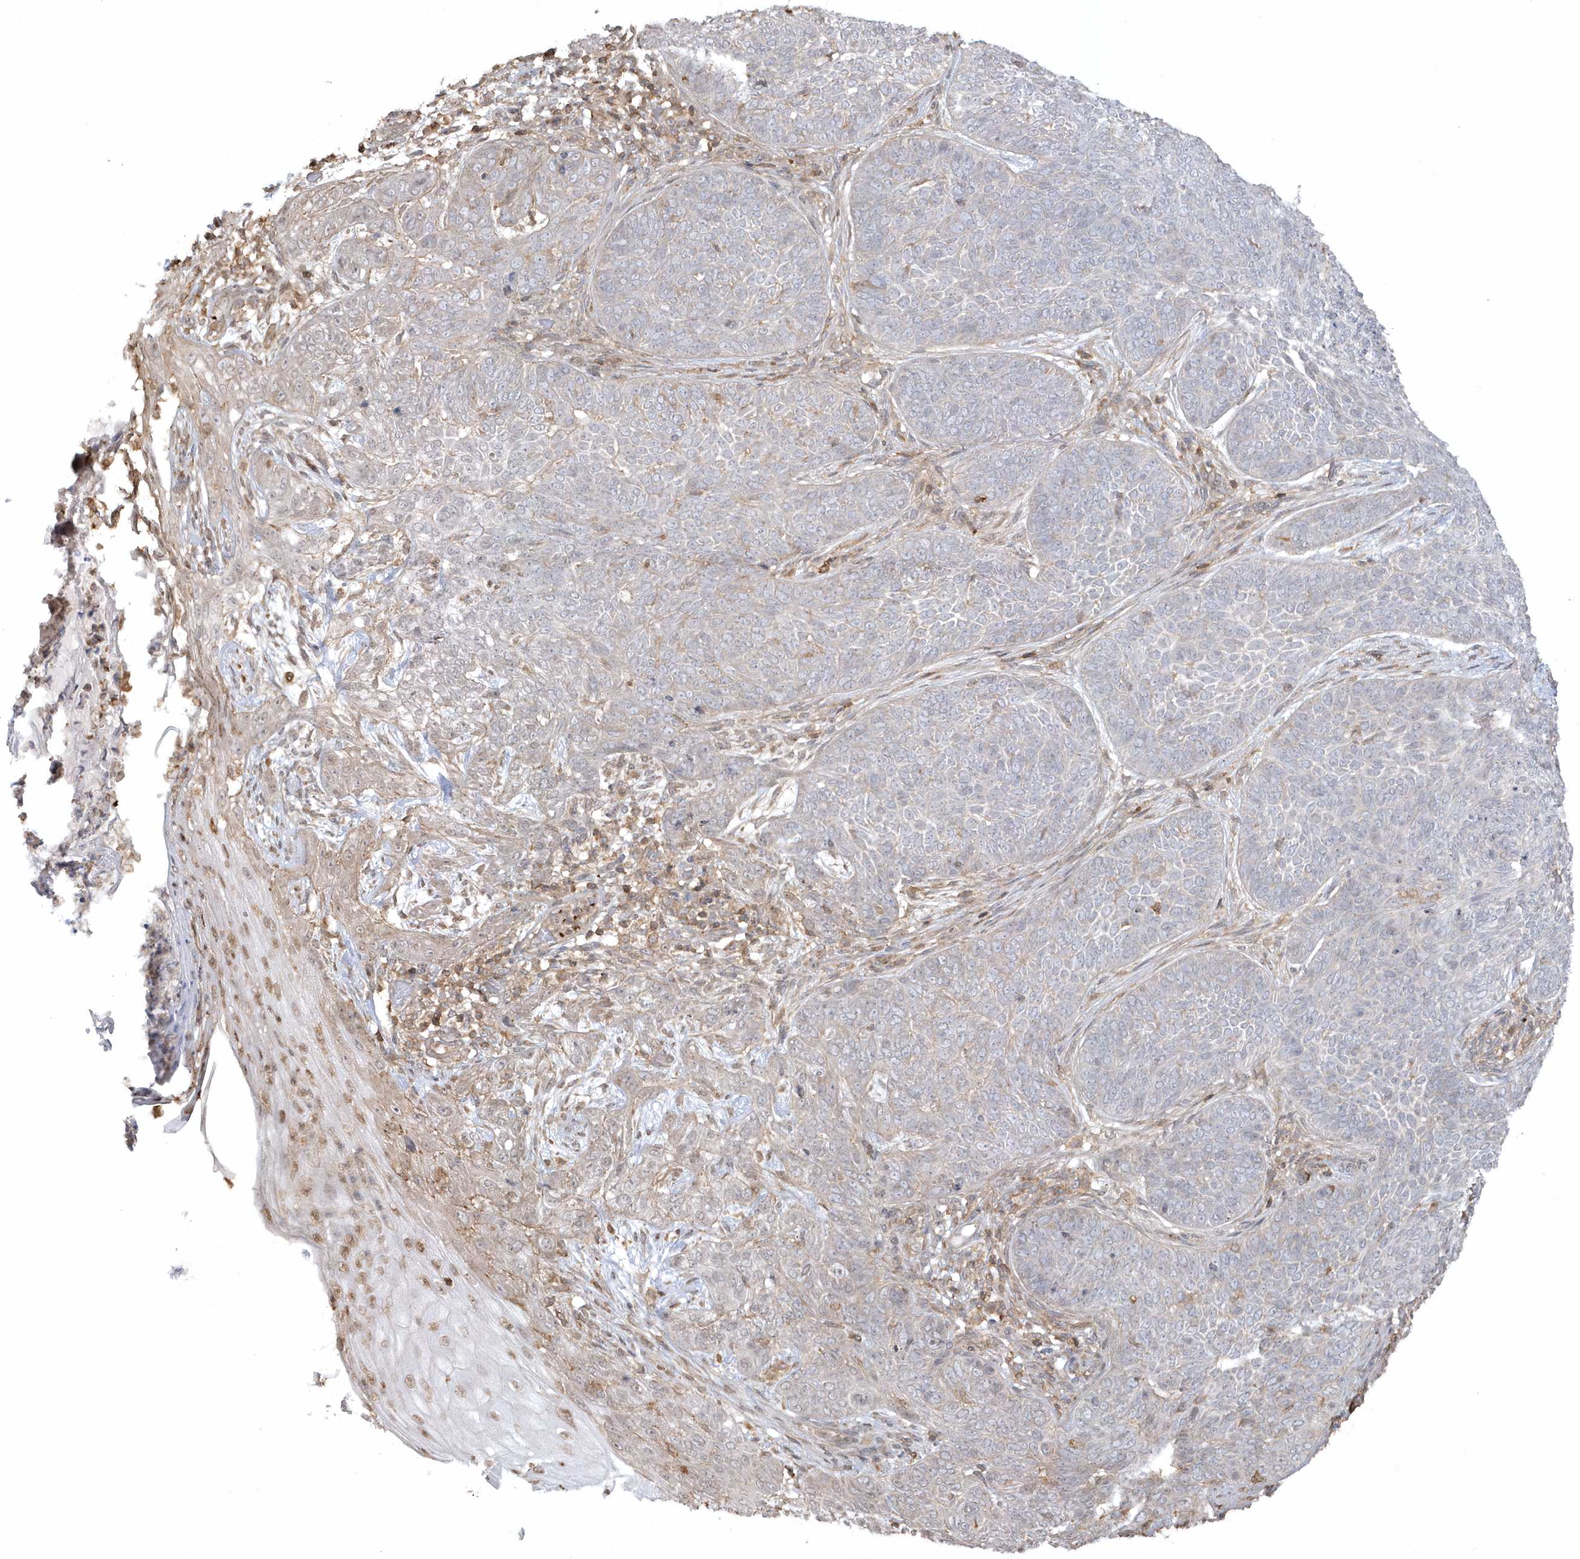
{"staining": {"intensity": "negative", "quantity": "none", "location": "none"}, "tissue": "skin cancer", "cell_type": "Tumor cells", "image_type": "cancer", "snomed": [{"axis": "morphology", "description": "Basal cell carcinoma"}, {"axis": "topography", "description": "Skin"}], "caption": "IHC image of neoplastic tissue: skin cancer stained with DAB shows no significant protein positivity in tumor cells. (IHC, brightfield microscopy, high magnification).", "gene": "BSN", "patient": {"sex": "male", "age": 85}}